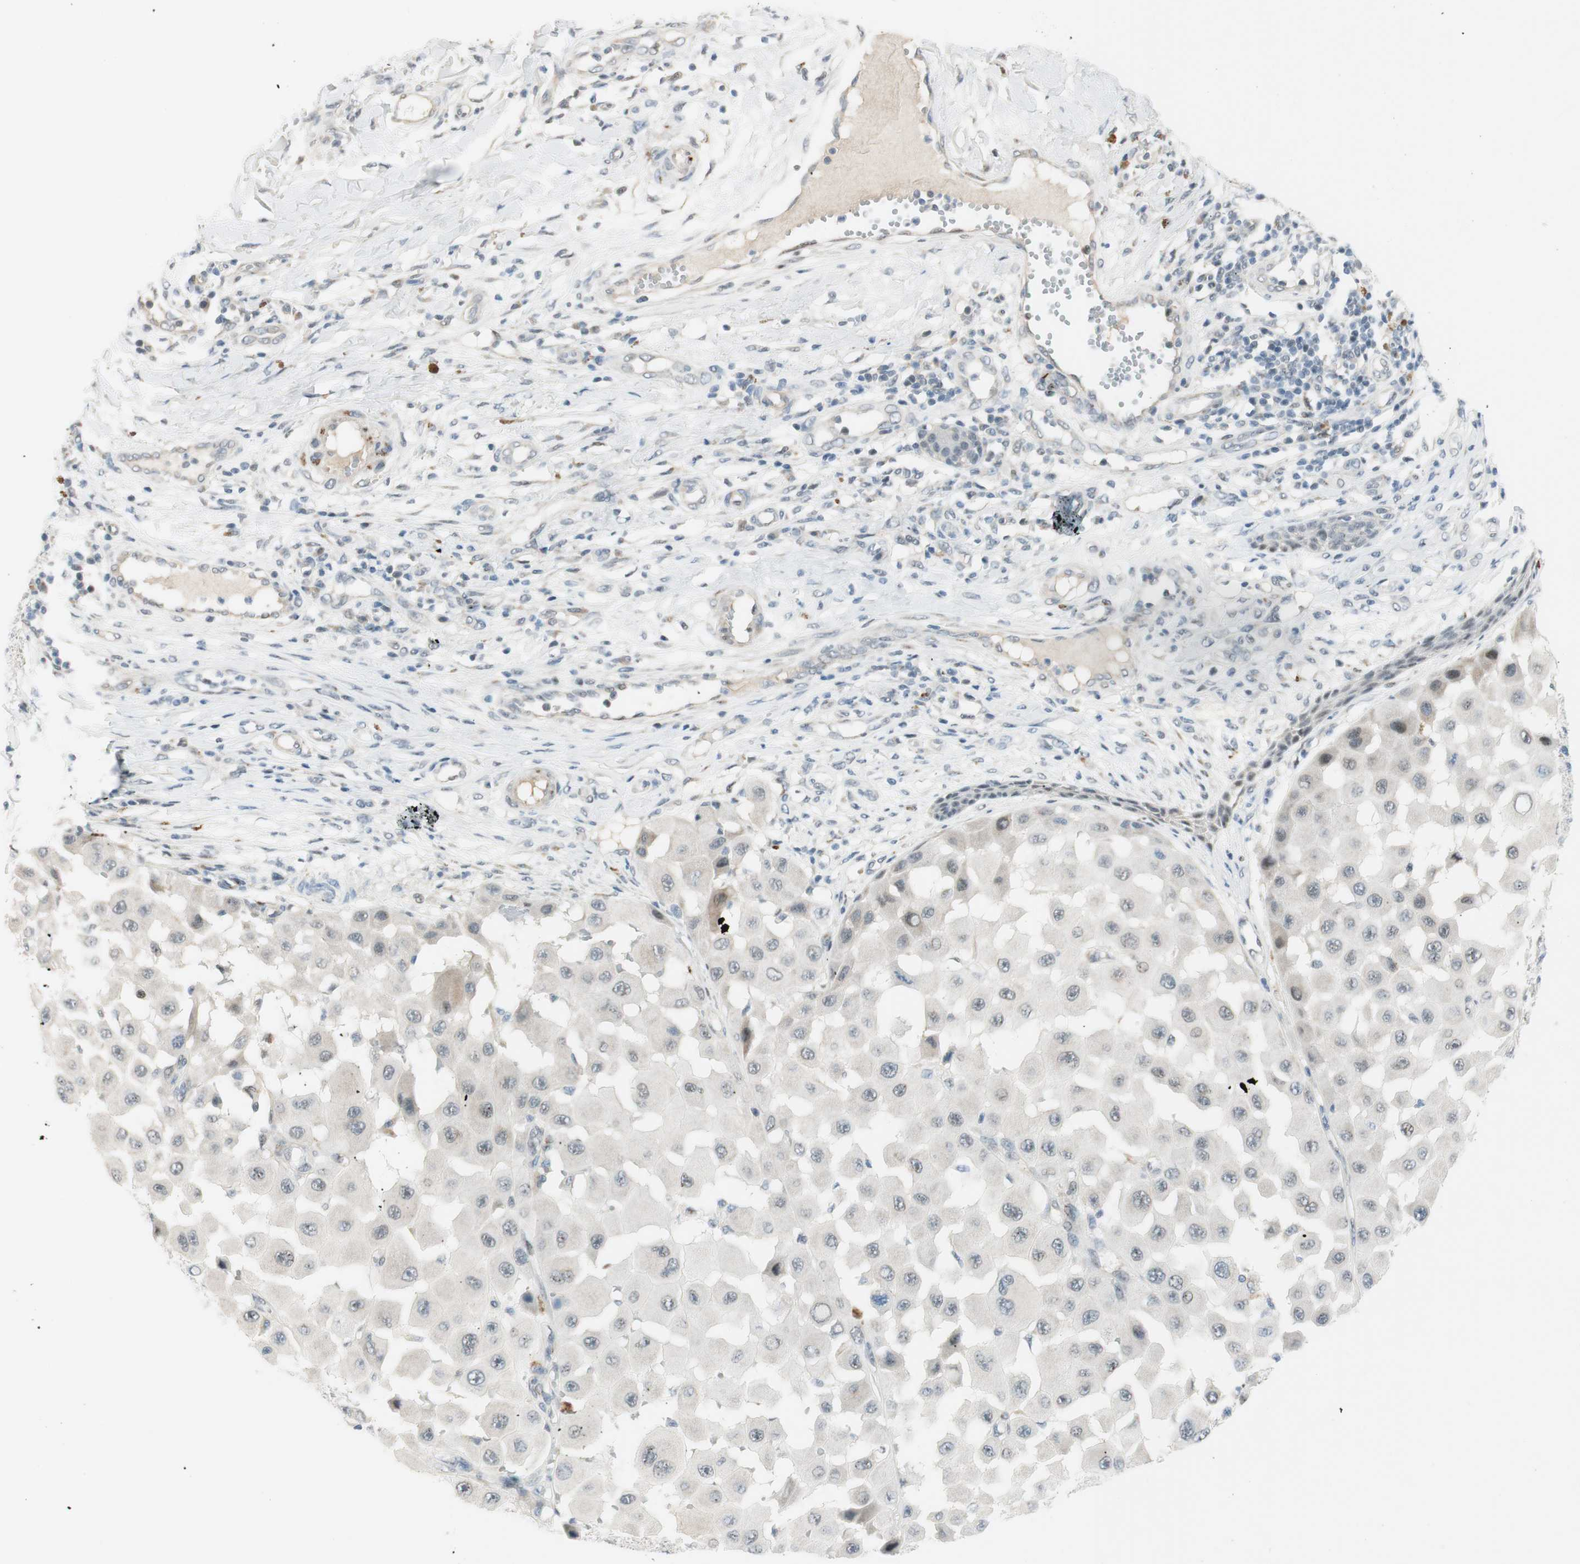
{"staining": {"intensity": "weak", "quantity": "<25%", "location": "nuclear"}, "tissue": "melanoma", "cell_type": "Tumor cells", "image_type": "cancer", "snomed": [{"axis": "morphology", "description": "Malignant melanoma, NOS"}, {"axis": "topography", "description": "Skin"}], "caption": "This is an immunohistochemistry (IHC) micrograph of melanoma. There is no expression in tumor cells.", "gene": "B4GALNT1", "patient": {"sex": "female", "age": 81}}